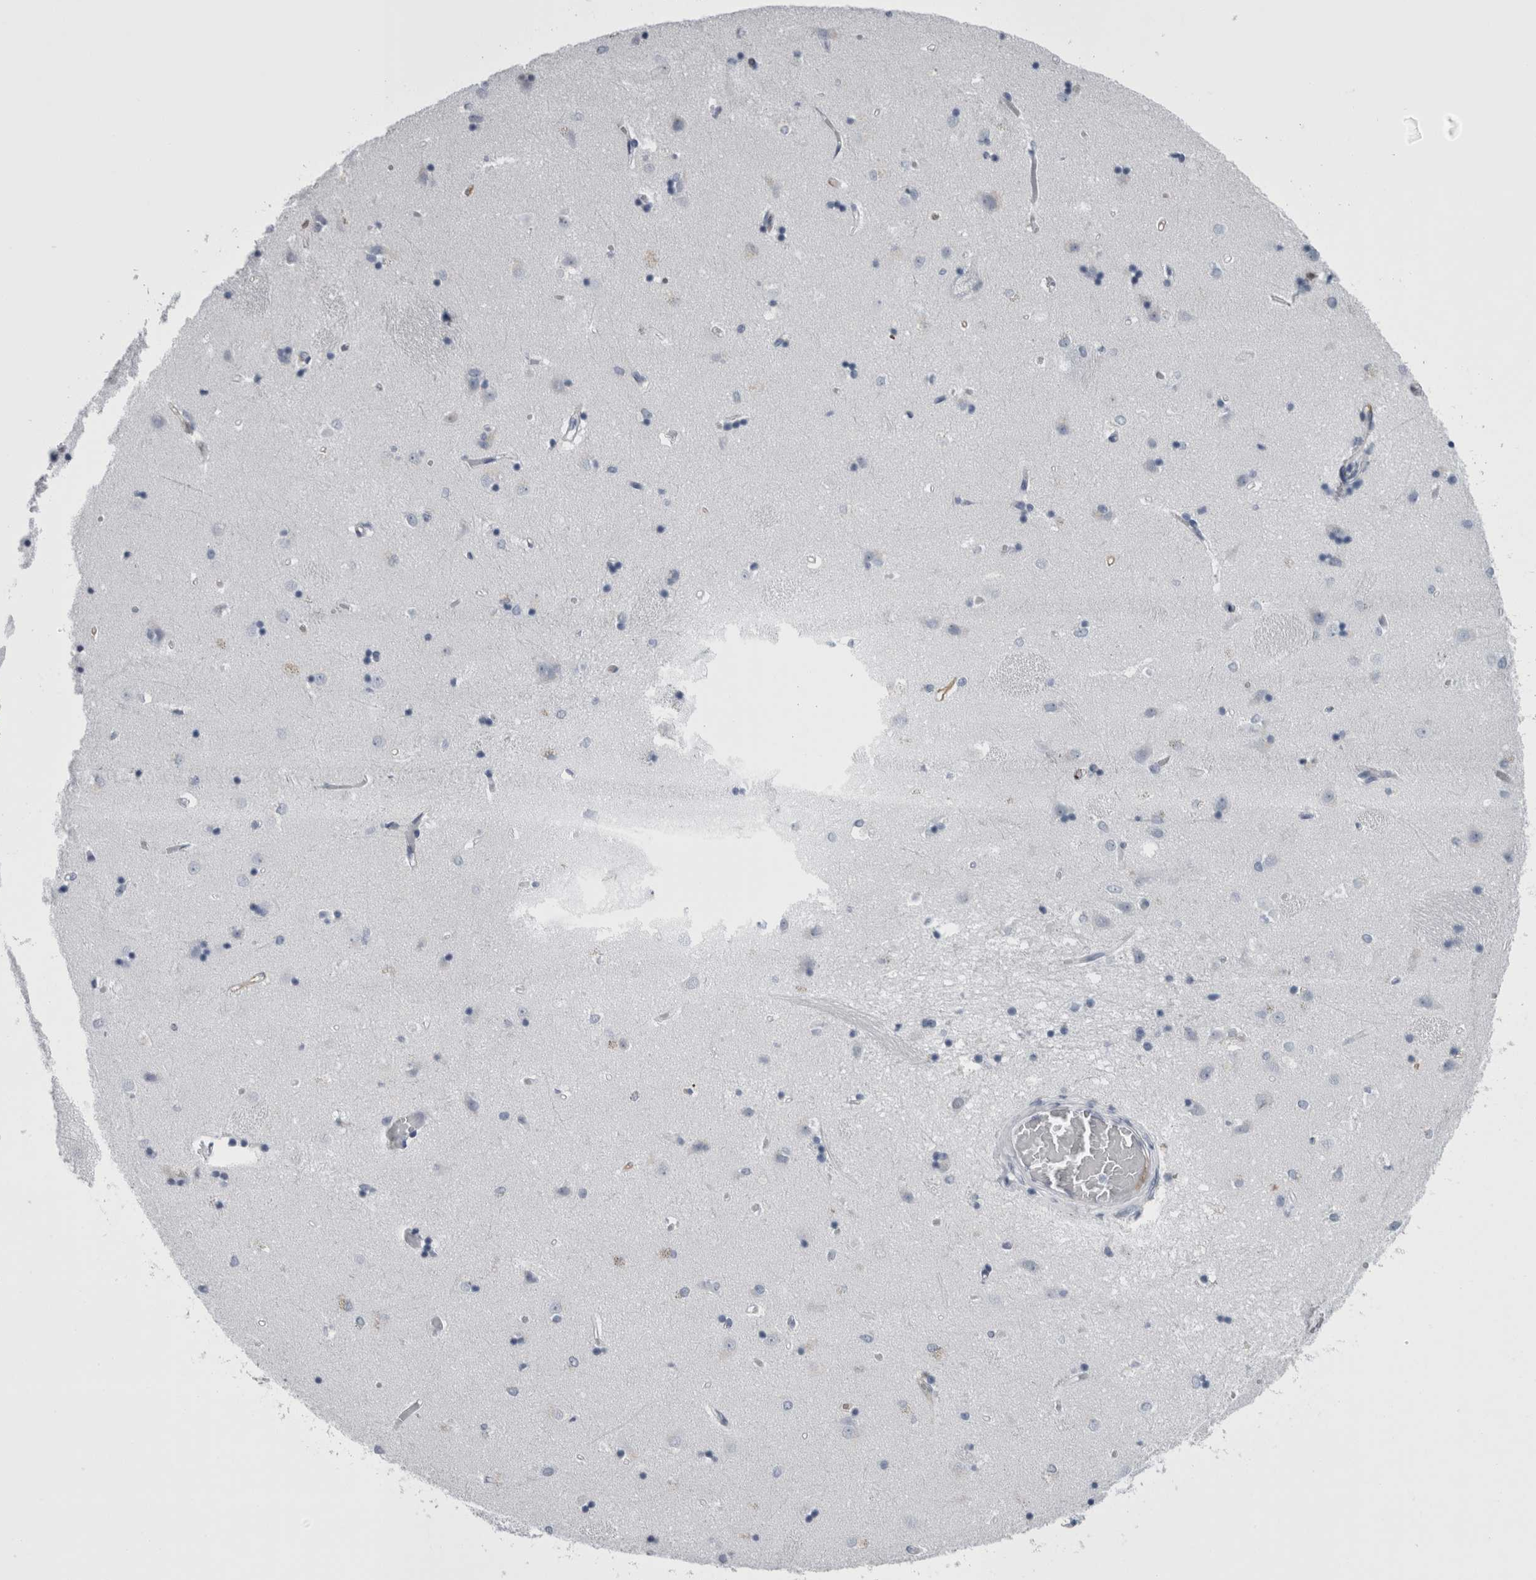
{"staining": {"intensity": "negative", "quantity": "none", "location": "none"}, "tissue": "caudate", "cell_type": "Glial cells", "image_type": "normal", "snomed": [{"axis": "morphology", "description": "Normal tissue, NOS"}, {"axis": "topography", "description": "Lateral ventricle wall"}], "caption": "Immunohistochemistry photomicrograph of benign caudate stained for a protein (brown), which reveals no expression in glial cells. (Immunohistochemistry (ihc), brightfield microscopy, high magnification).", "gene": "VWDE", "patient": {"sex": "male", "age": 45}}